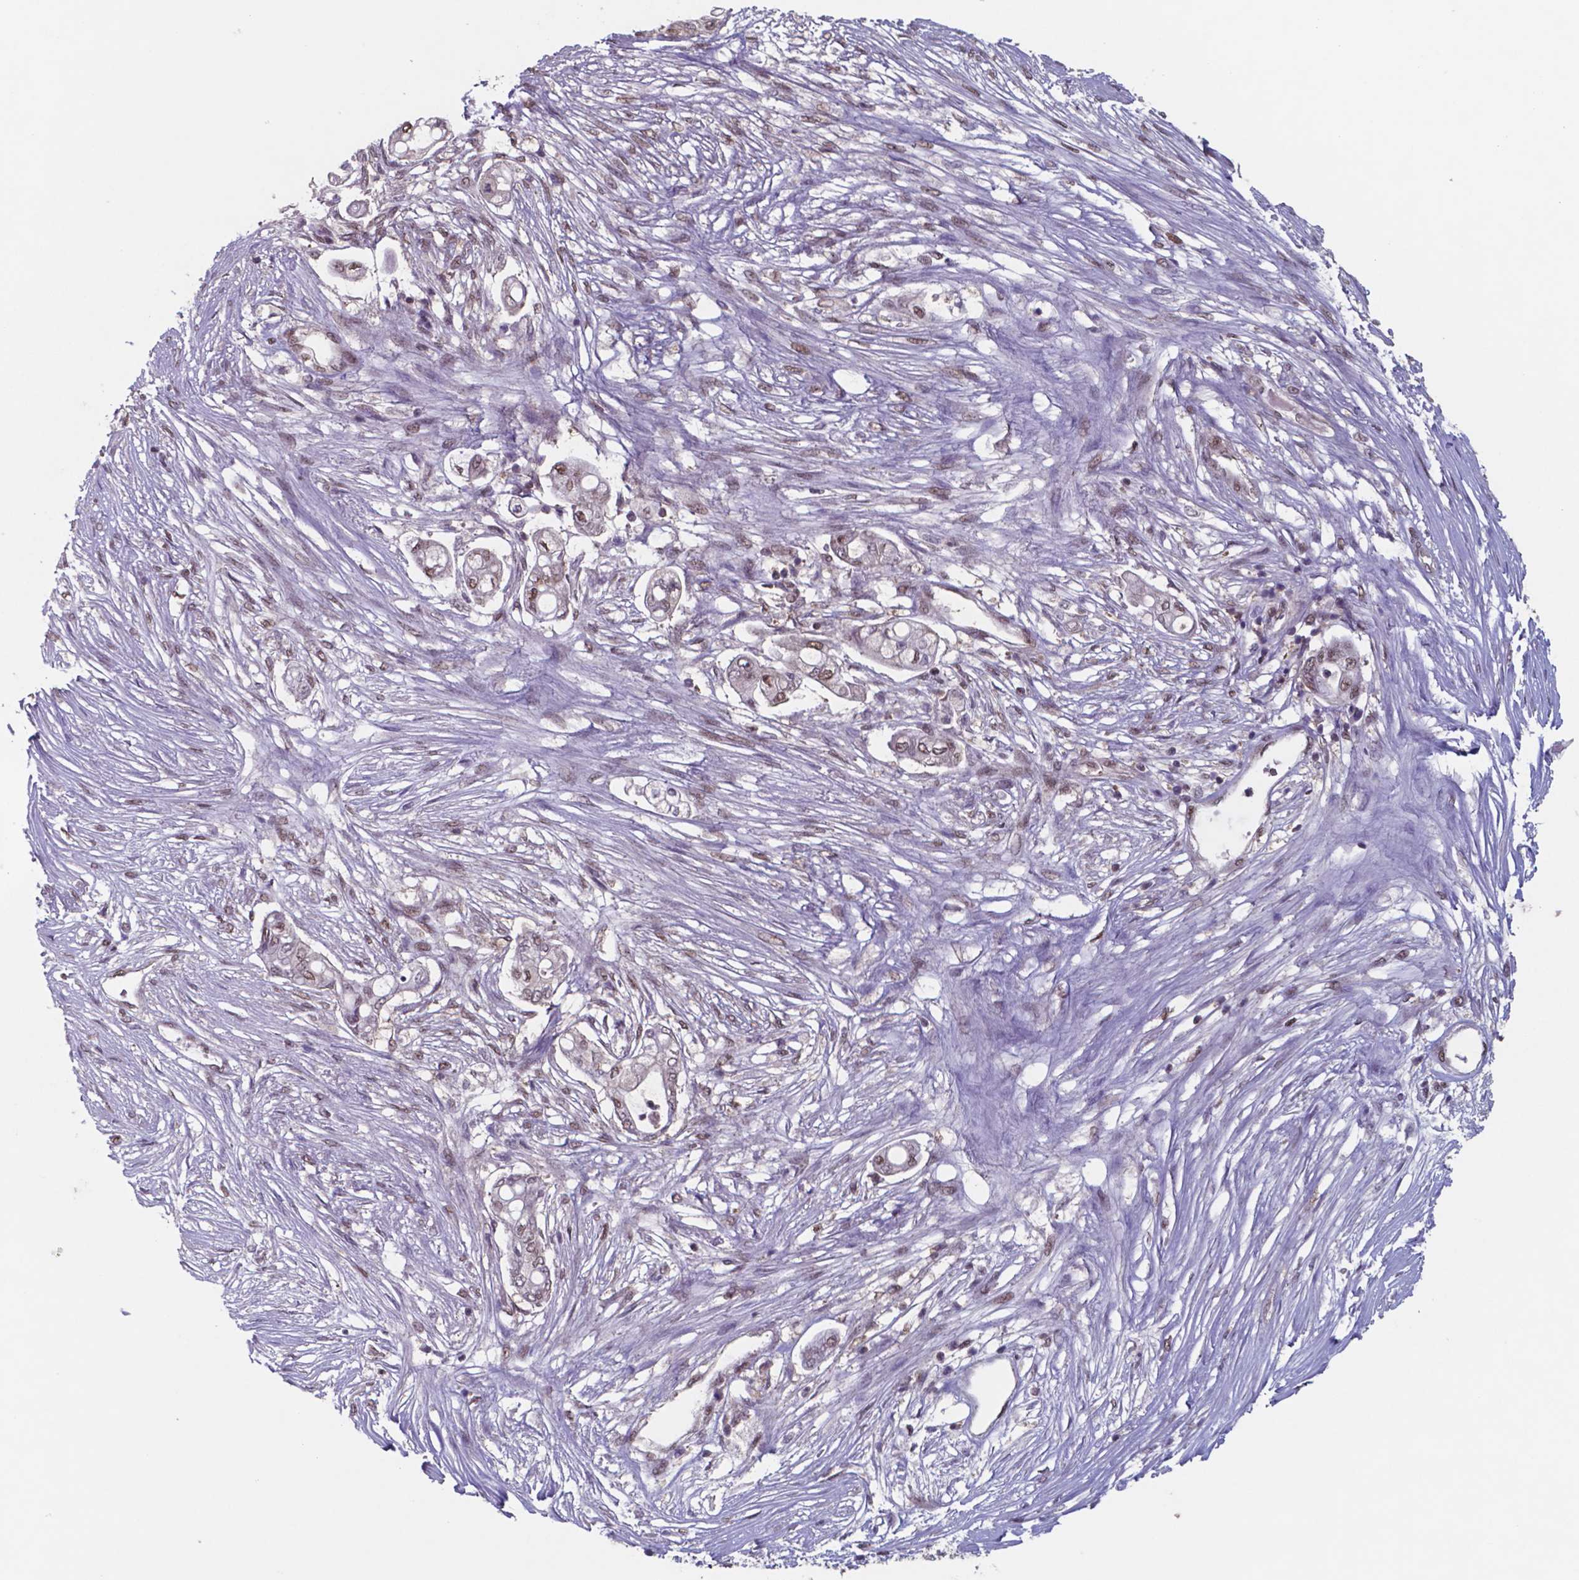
{"staining": {"intensity": "weak", "quantity": "25%-75%", "location": "nuclear"}, "tissue": "pancreatic cancer", "cell_type": "Tumor cells", "image_type": "cancer", "snomed": [{"axis": "morphology", "description": "Adenocarcinoma, NOS"}, {"axis": "topography", "description": "Pancreas"}], "caption": "The image displays immunohistochemical staining of adenocarcinoma (pancreatic). There is weak nuclear positivity is seen in approximately 25%-75% of tumor cells. (Brightfield microscopy of DAB IHC at high magnification).", "gene": "UBA1", "patient": {"sex": "female", "age": 69}}